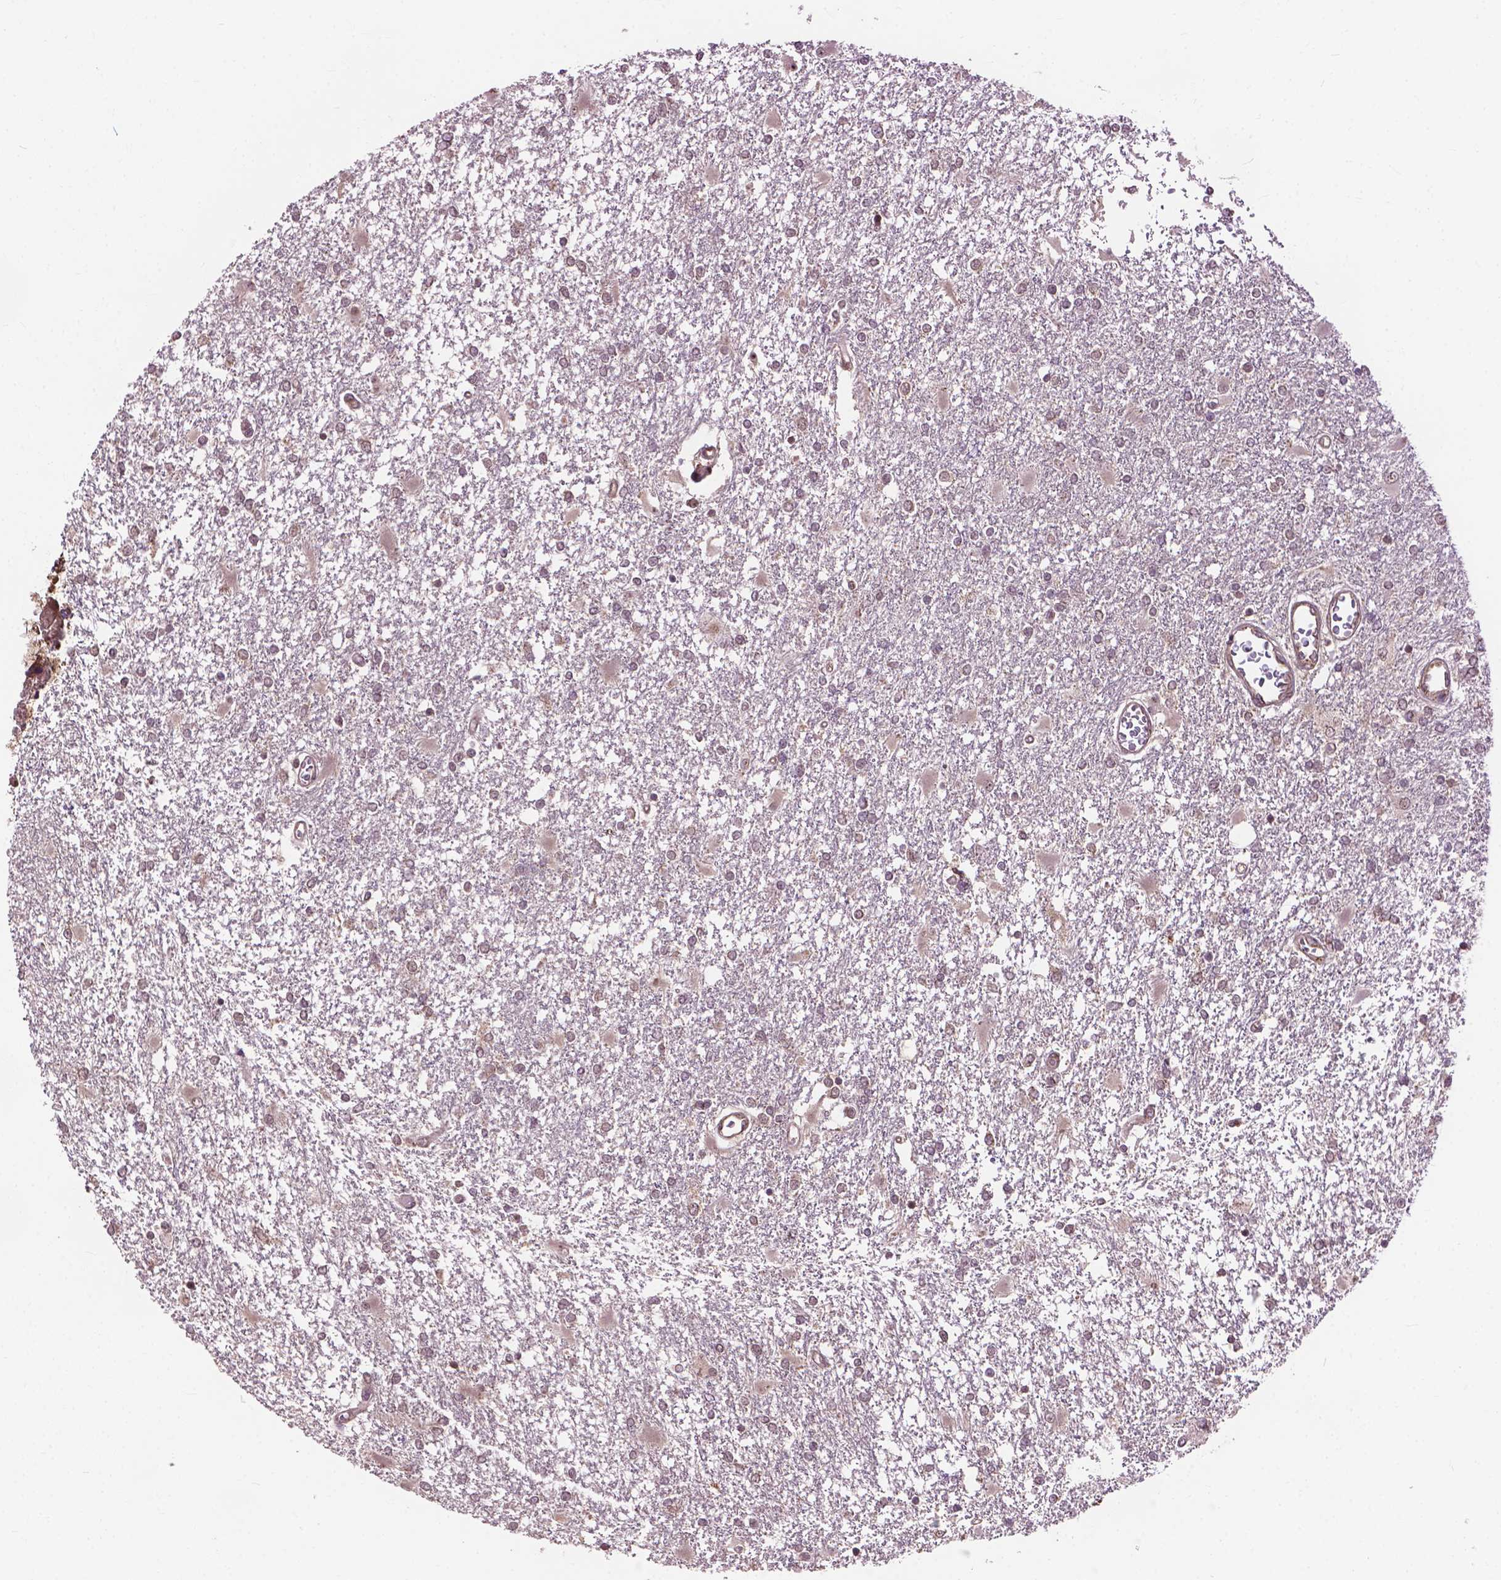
{"staining": {"intensity": "negative", "quantity": "none", "location": "none"}, "tissue": "glioma", "cell_type": "Tumor cells", "image_type": "cancer", "snomed": [{"axis": "morphology", "description": "Glioma, malignant, High grade"}, {"axis": "topography", "description": "Cerebral cortex"}], "caption": "This is a image of immunohistochemistry staining of glioma, which shows no positivity in tumor cells. (IHC, brightfield microscopy, high magnification).", "gene": "PPP1CB", "patient": {"sex": "male", "age": 79}}